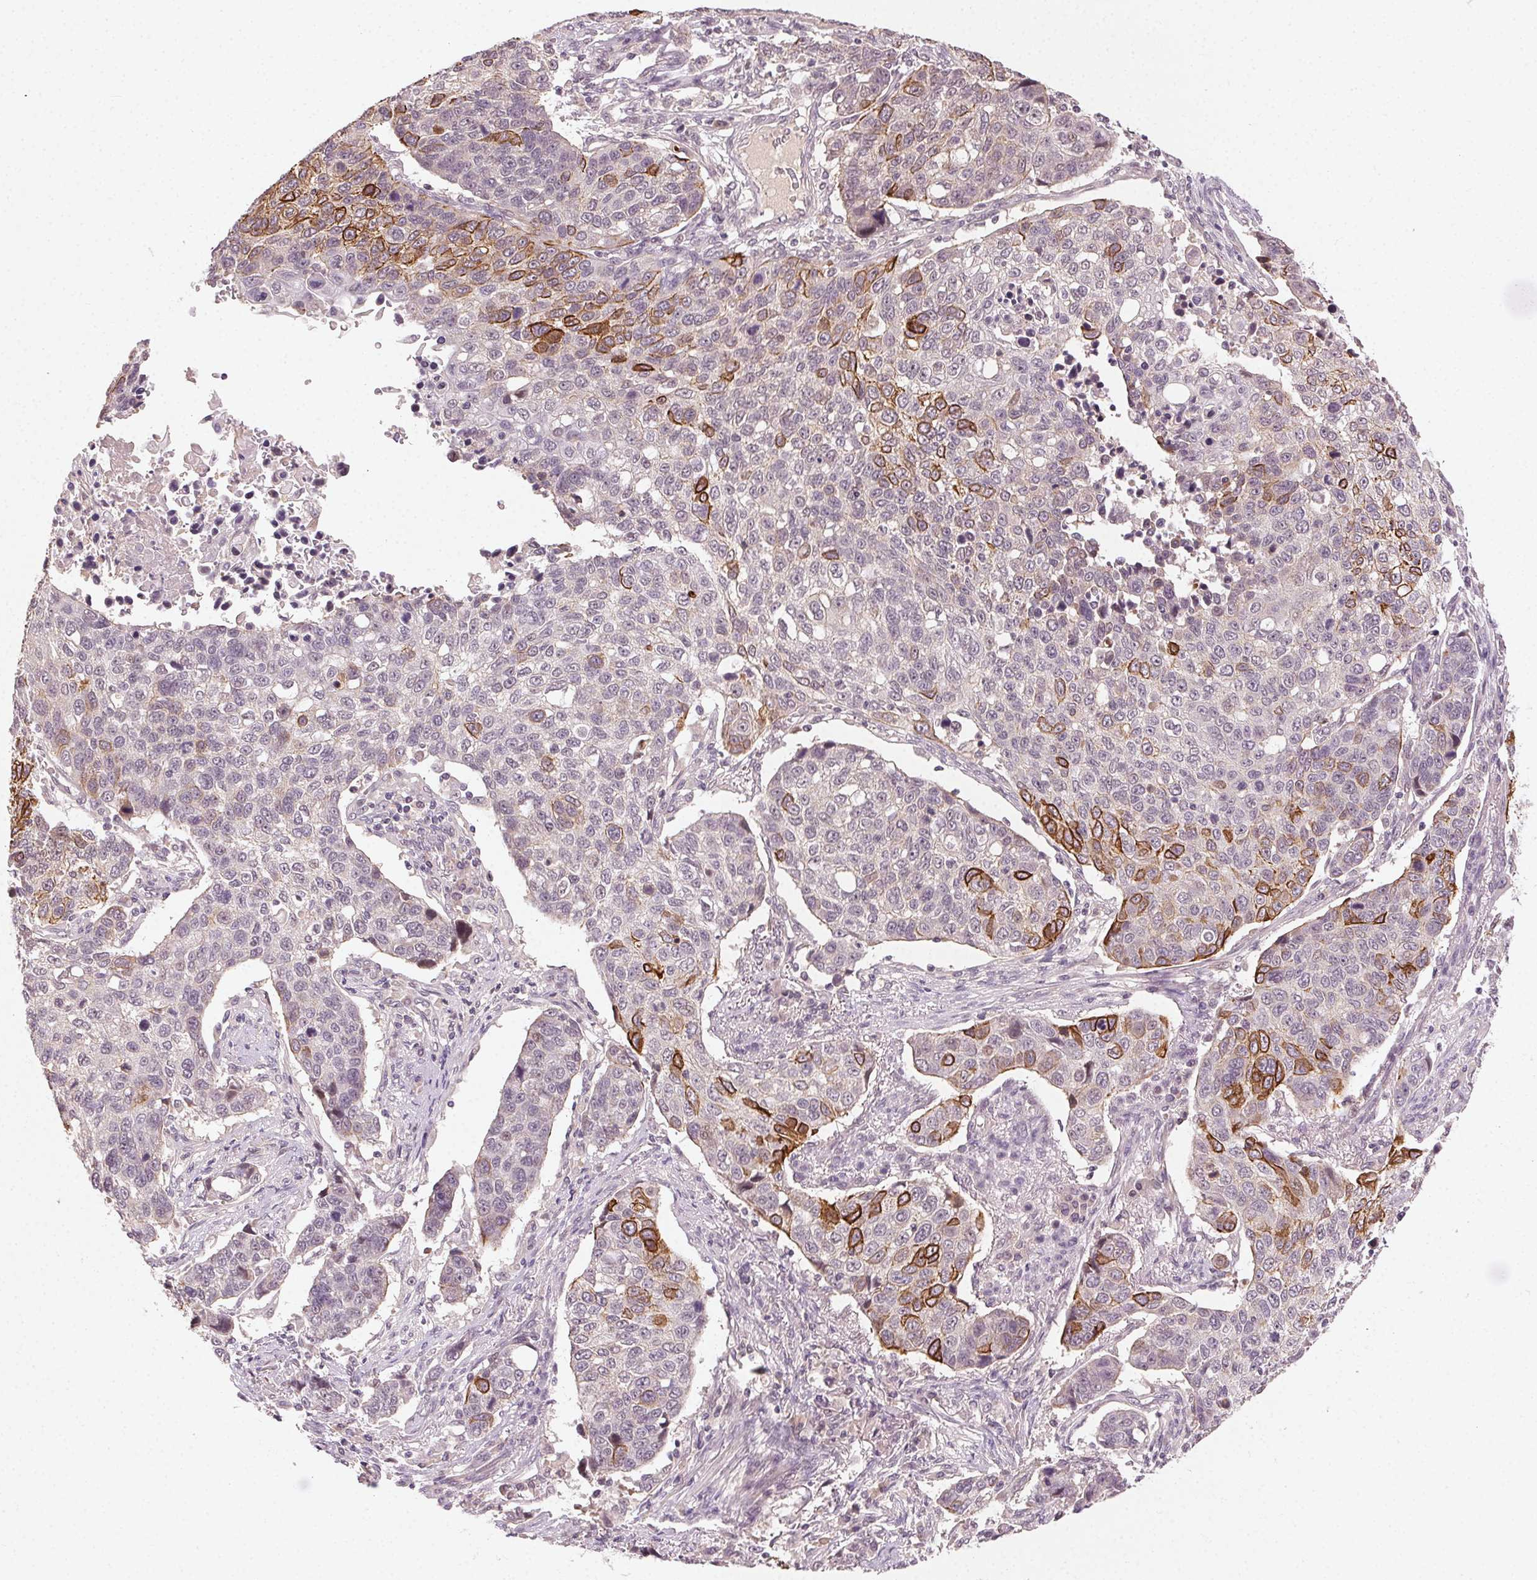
{"staining": {"intensity": "strong", "quantity": "<25%", "location": "cytoplasmic/membranous"}, "tissue": "lung cancer", "cell_type": "Tumor cells", "image_type": "cancer", "snomed": [{"axis": "morphology", "description": "Squamous cell carcinoma, NOS"}, {"axis": "topography", "description": "Lymph node"}, {"axis": "topography", "description": "Lung"}], "caption": "Lung cancer was stained to show a protein in brown. There is medium levels of strong cytoplasmic/membranous positivity in approximately <25% of tumor cells.", "gene": "TUB", "patient": {"sex": "male", "age": 61}}